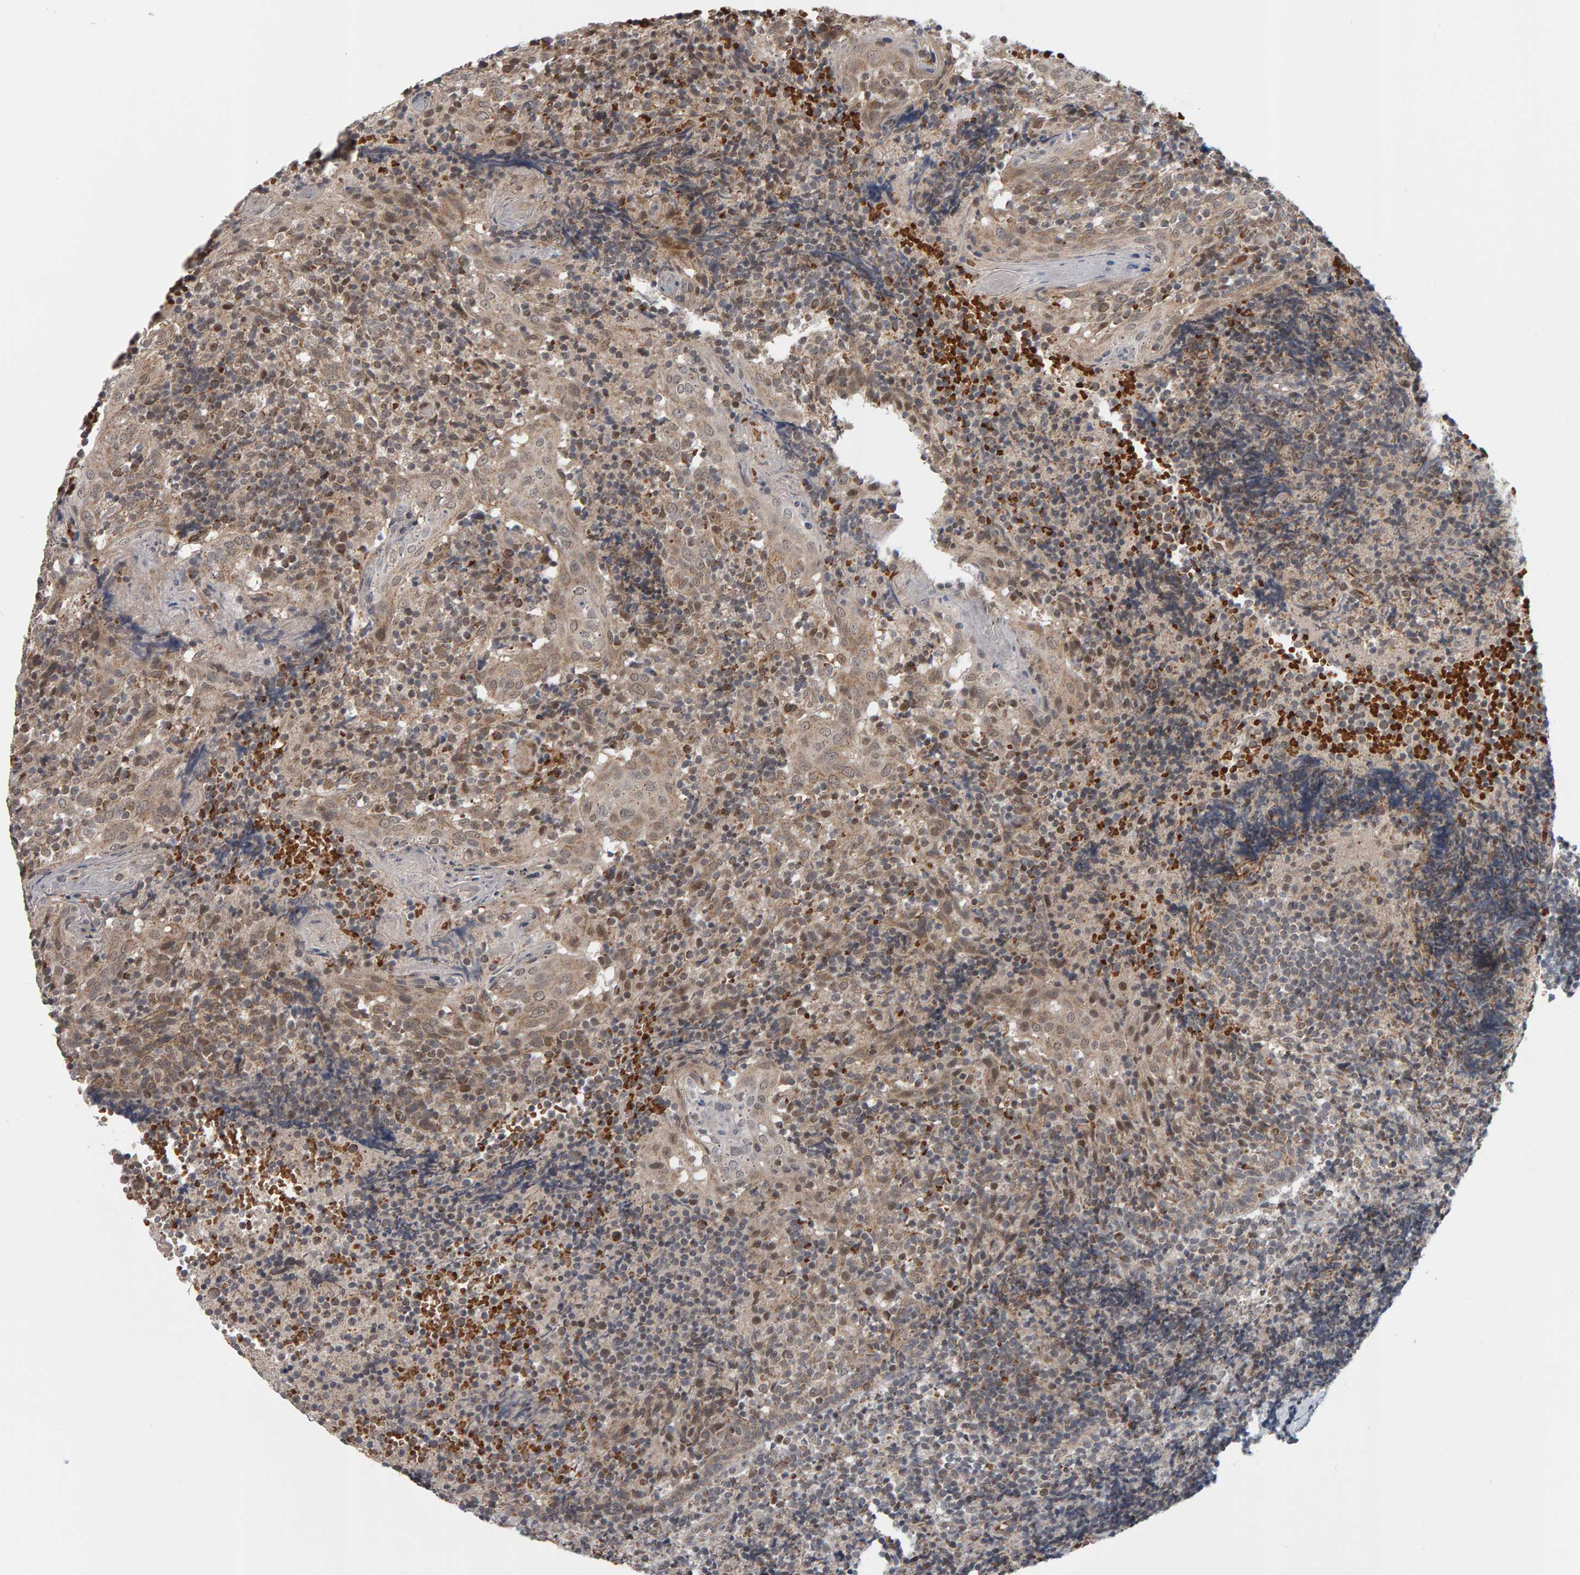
{"staining": {"intensity": "moderate", "quantity": ">75%", "location": "cytoplasmic/membranous"}, "tissue": "tonsil", "cell_type": "Germinal center cells", "image_type": "normal", "snomed": [{"axis": "morphology", "description": "Normal tissue, NOS"}, {"axis": "topography", "description": "Tonsil"}], "caption": "DAB immunohistochemical staining of normal tonsil demonstrates moderate cytoplasmic/membranous protein staining in about >75% of germinal center cells. (Brightfield microscopy of DAB IHC at high magnification).", "gene": "DAP3", "patient": {"sex": "female", "age": 19}}